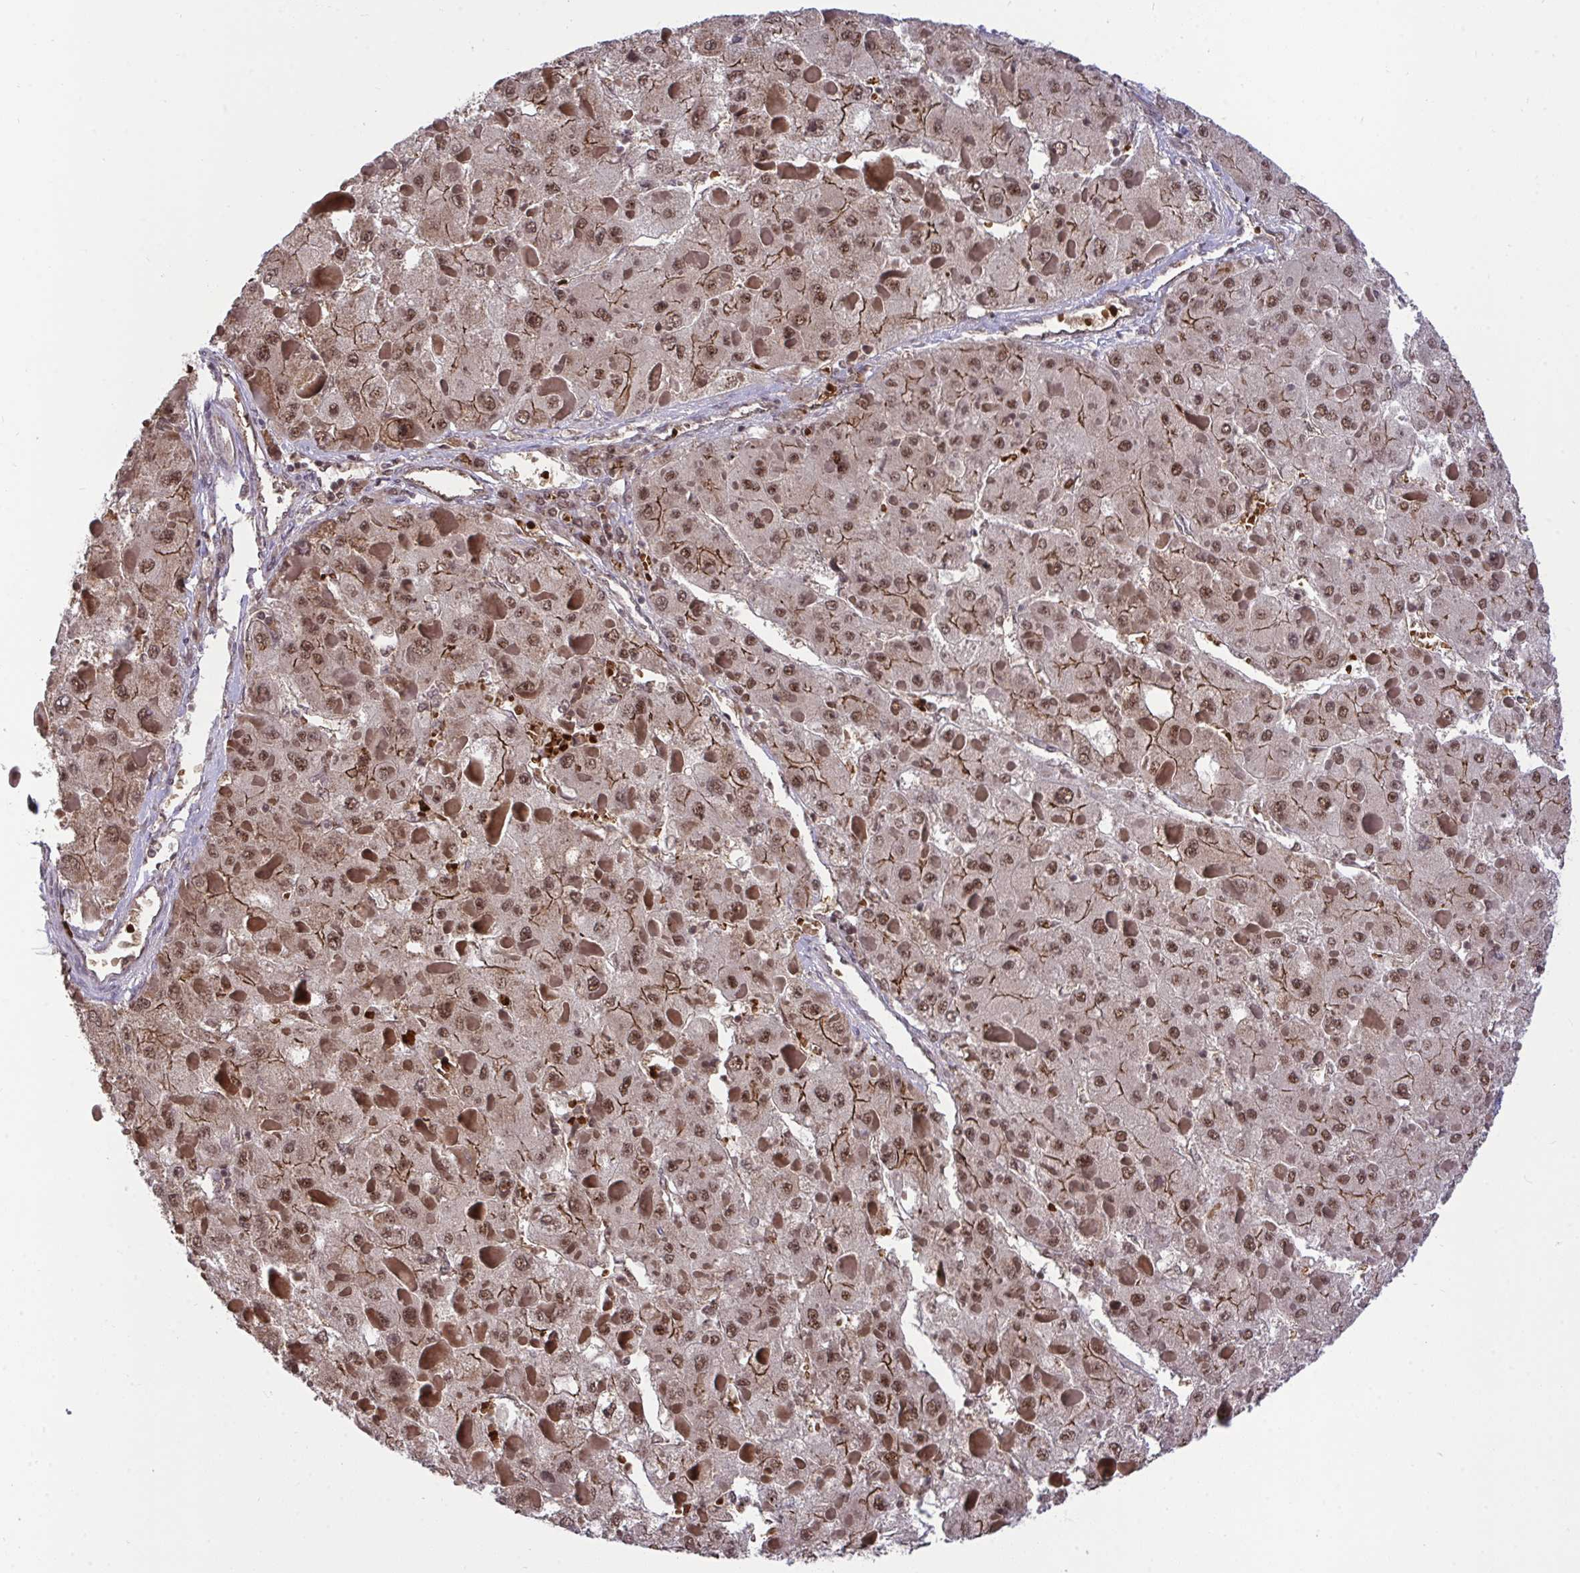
{"staining": {"intensity": "moderate", "quantity": ">75%", "location": "nuclear"}, "tissue": "liver cancer", "cell_type": "Tumor cells", "image_type": "cancer", "snomed": [{"axis": "morphology", "description": "Carcinoma, Hepatocellular, NOS"}, {"axis": "topography", "description": "Liver"}], "caption": "Human liver cancer (hepatocellular carcinoma) stained with a protein marker displays moderate staining in tumor cells.", "gene": "PPP1CA", "patient": {"sex": "female", "age": 73}}